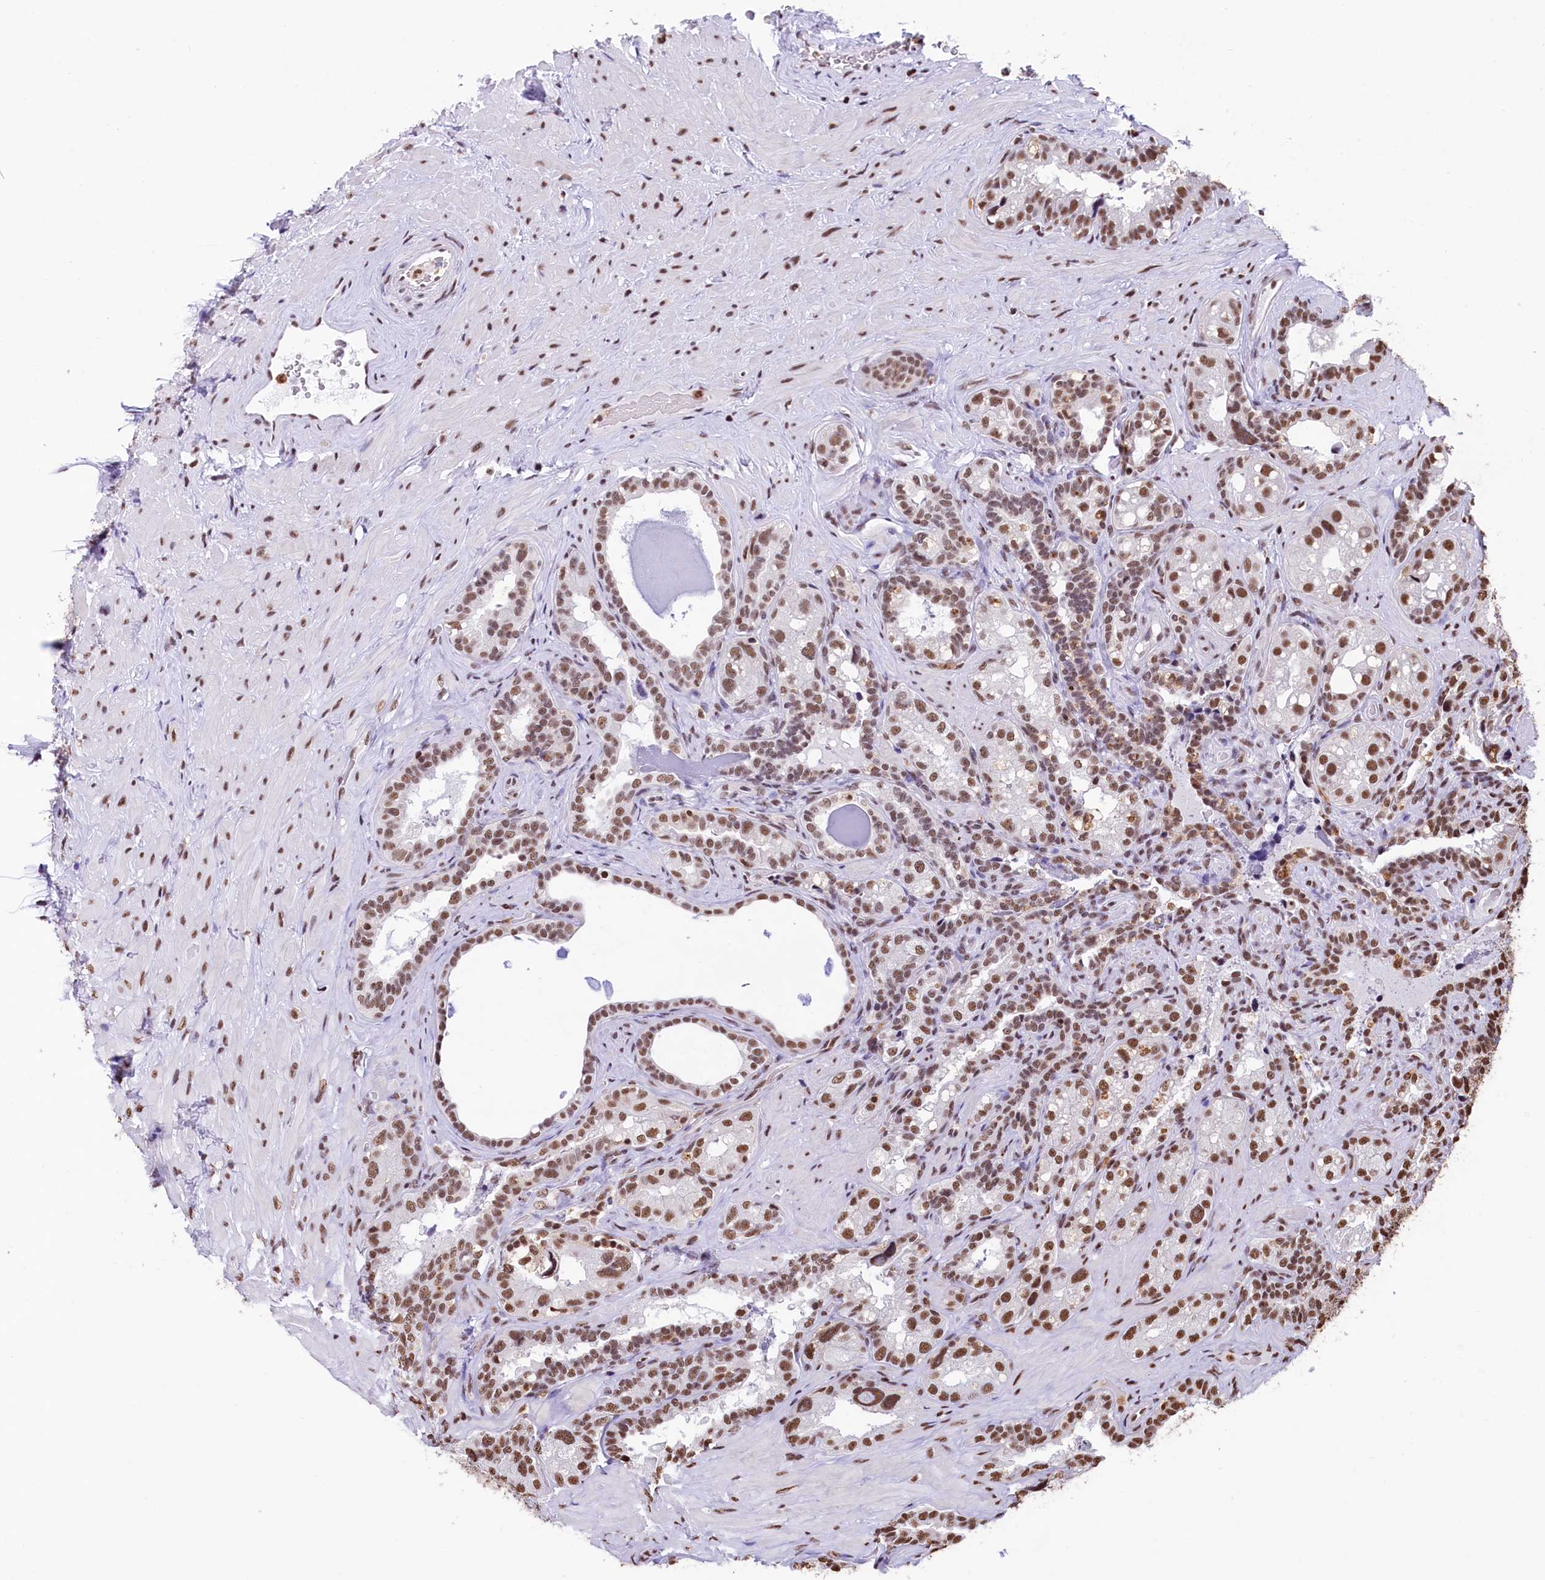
{"staining": {"intensity": "moderate", "quantity": ">75%", "location": "nuclear"}, "tissue": "seminal vesicle", "cell_type": "Glandular cells", "image_type": "normal", "snomed": [{"axis": "morphology", "description": "Normal tissue, NOS"}, {"axis": "topography", "description": "Seminal veicle"}, {"axis": "topography", "description": "Peripheral nerve tissue"}], "caption": "This image exhibits unremarkable seminal vesicle stained with immunohistochemistry (IHC) to label a protein in brown. The nuclear of glandular cells show moderate positivity for the protein. Nuclei are counter-stained blue.", "gene": "SNRPD2", "patient": {"sex": "male", "age": 67}}